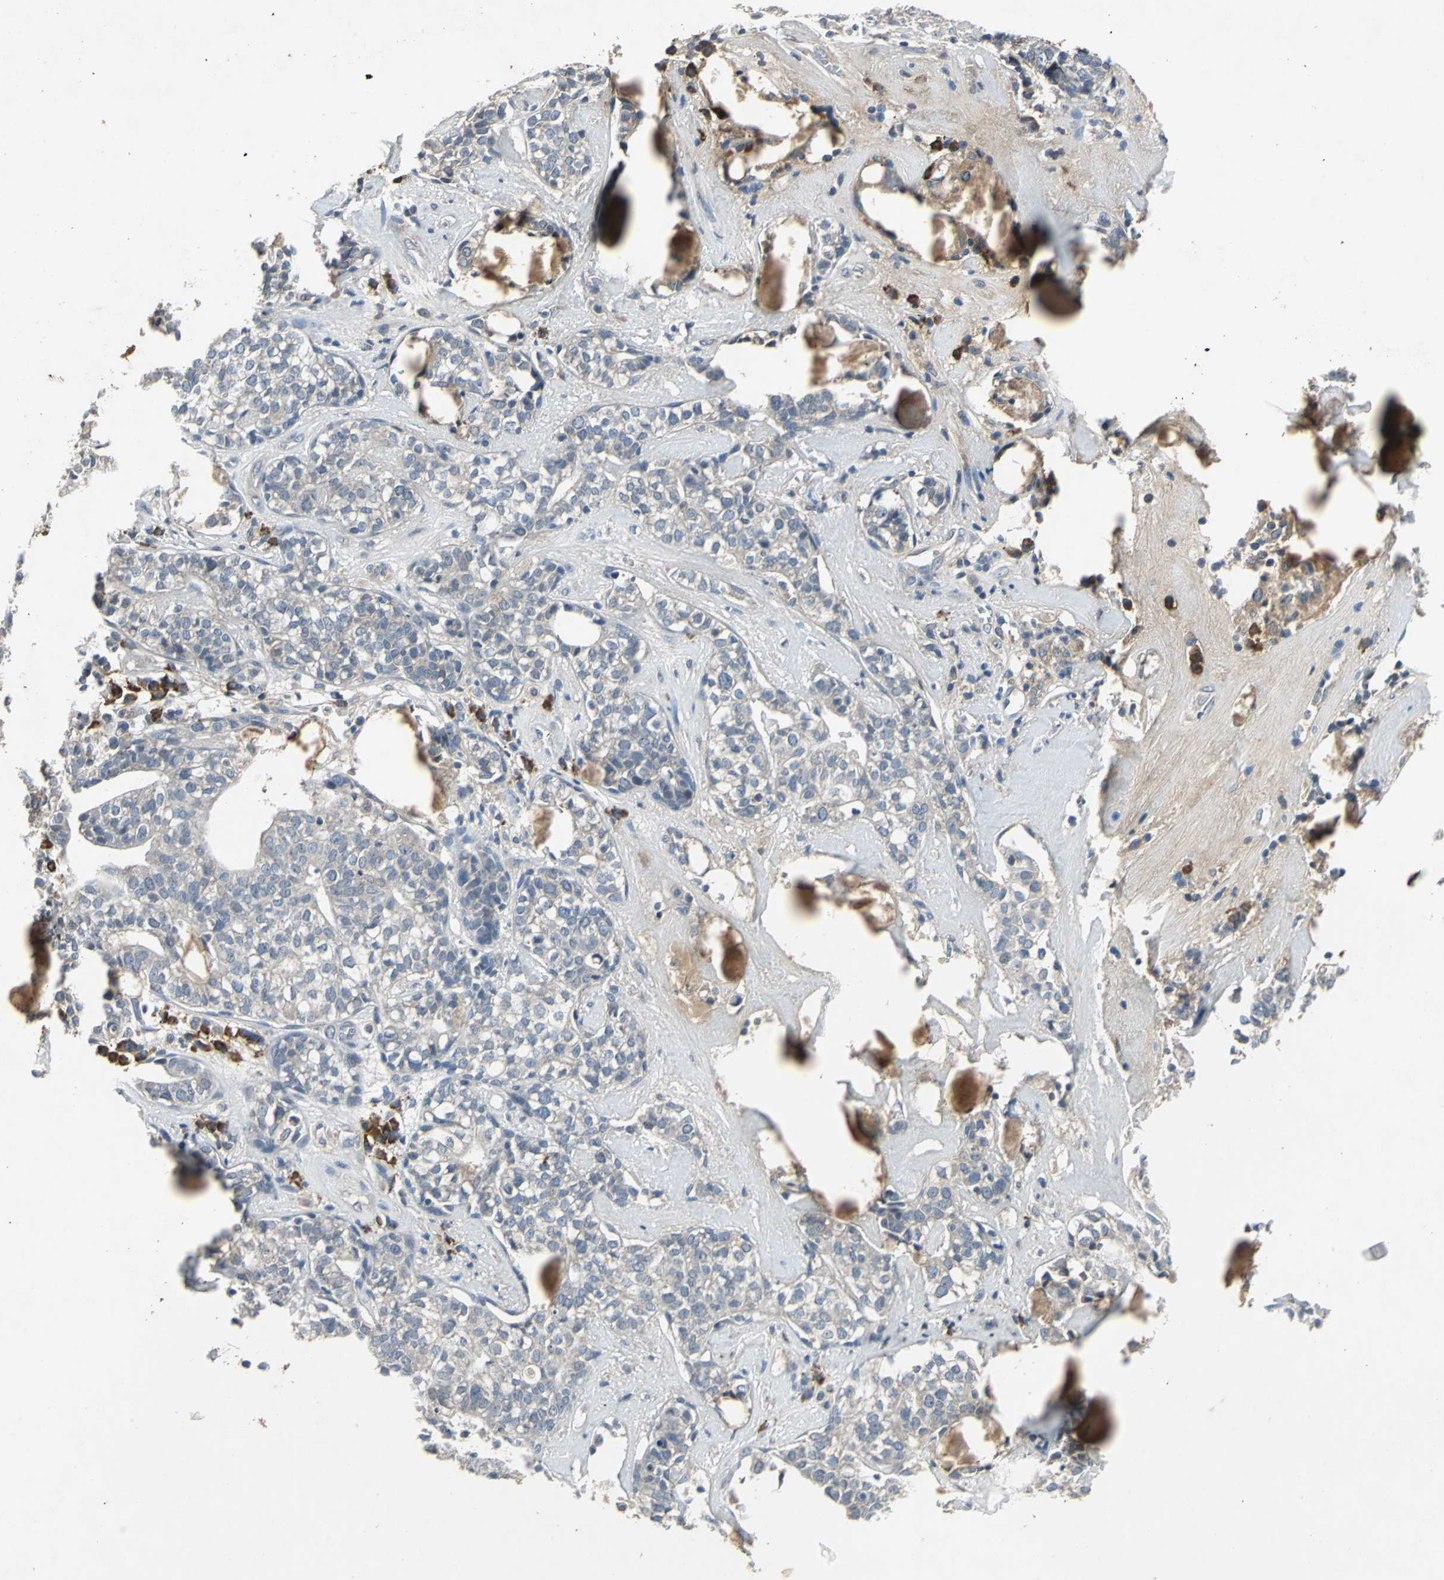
{"staining": {"intensity": "negative", "quantity": "none", "location": "none"}, "tissue": "head and neck cancer", "cell_type": "Tumor cells", "image_type": "cancer", "snomed": [{"axis": "morphology", "description": "Adenocarcinoma, NOS"}, {"axis": "topography", "description": "Salivary gland"}, {"axis": "topography", "description": "Head-Neck"}], "caption": "Tumor cells show no significant staining in head and neck adenocarcinoma.", "gene": "SLC2A13", "patient": {"sex": "female", "age": 65}}